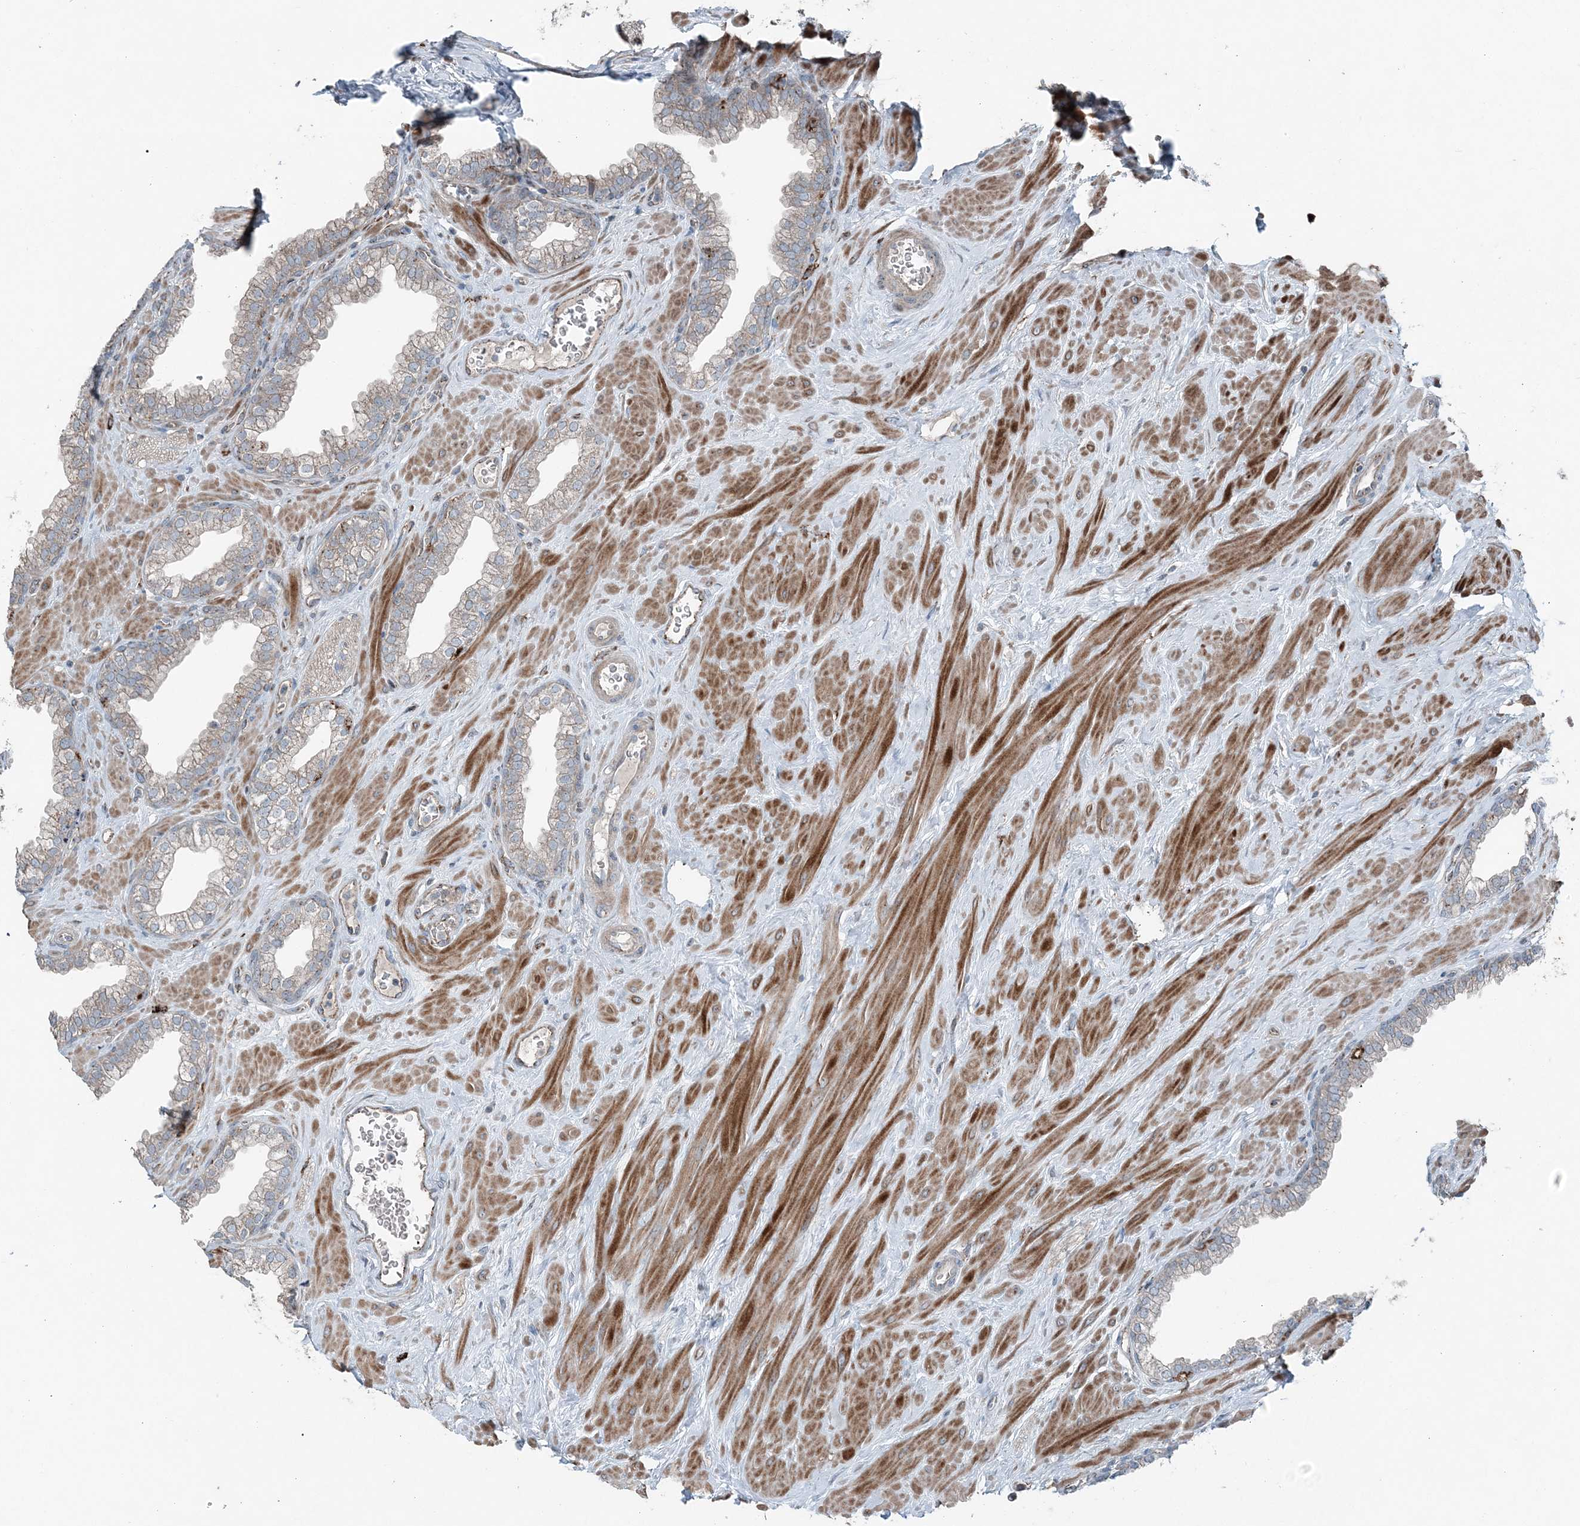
{"staining": {"intensity": "moderate", "quantity": "<25%", "location": "cytoplasmic/membranous"}, "tissue": "prostate", "cell_type": "Glandular cells", "image_type": "normal", "snomed": [{"axis": "morphology", "description": "Normal tissue, NOS"}, {"axis": "morphology", "description": "Urothelial carcinoma, Low grade"}, {"axis": "topography", "description": "Urinary bladder"}, {"axis": "topography", "description": "Prostate"}], "caption": "Immunohistochemical staining of benign human prostate reveals moderate cytoplasmic/membranous protein positivity in approximately <25% of glandular cells. The staining was performed using DAB, with brown indicating positive protein expression. Nuclei are stained blue with hematoxylin.", "gene": "KY", "patient": {"sex": "male", "age": 60}}